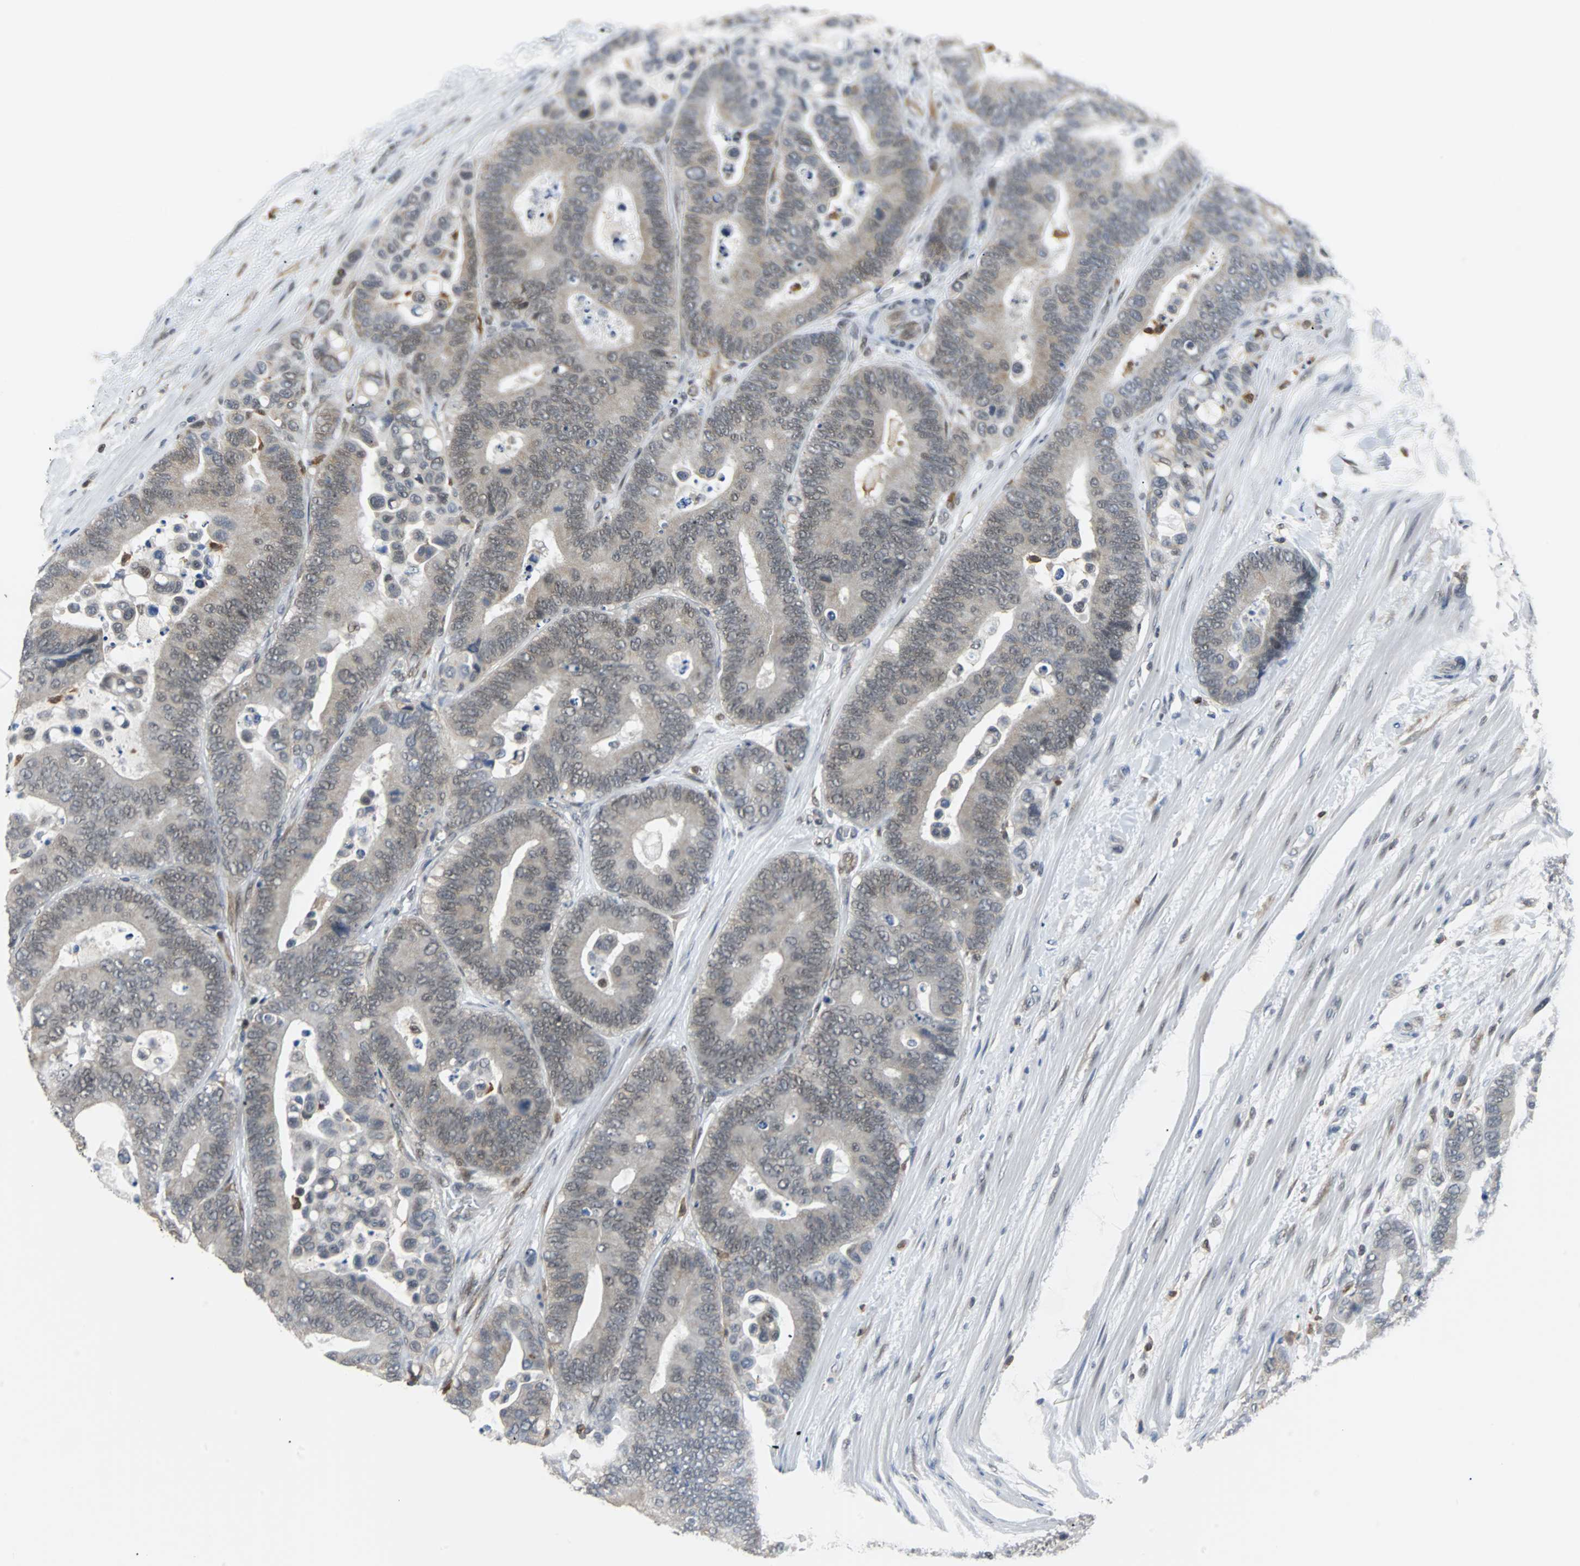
{"staining": {"intensity": "weak", "quantity": "25%-75%", "location": "cytoplasmic/membranous"}, "tissue": "colorectal cancer", "cell_type": "Tumor cells", "image_type": "cancer", "snomed": [{"axis": "morphology", "description": "Normal tissue, NOS"}, {"axis": "morphology", "description": "Adenocarcinoma, NOS"}, {"axis": "topography", "description": "Colon"}], "caption": "Colorectal cancer (adenocarcinoma) stained for a protein exhibits weak cytoplasmic/membranous positivity in tumor cells. (DAB IHC with brightfield microscopy, high magnification).", "gene": "SIRT1", "patient": {"sex": "male", "age": 82}}